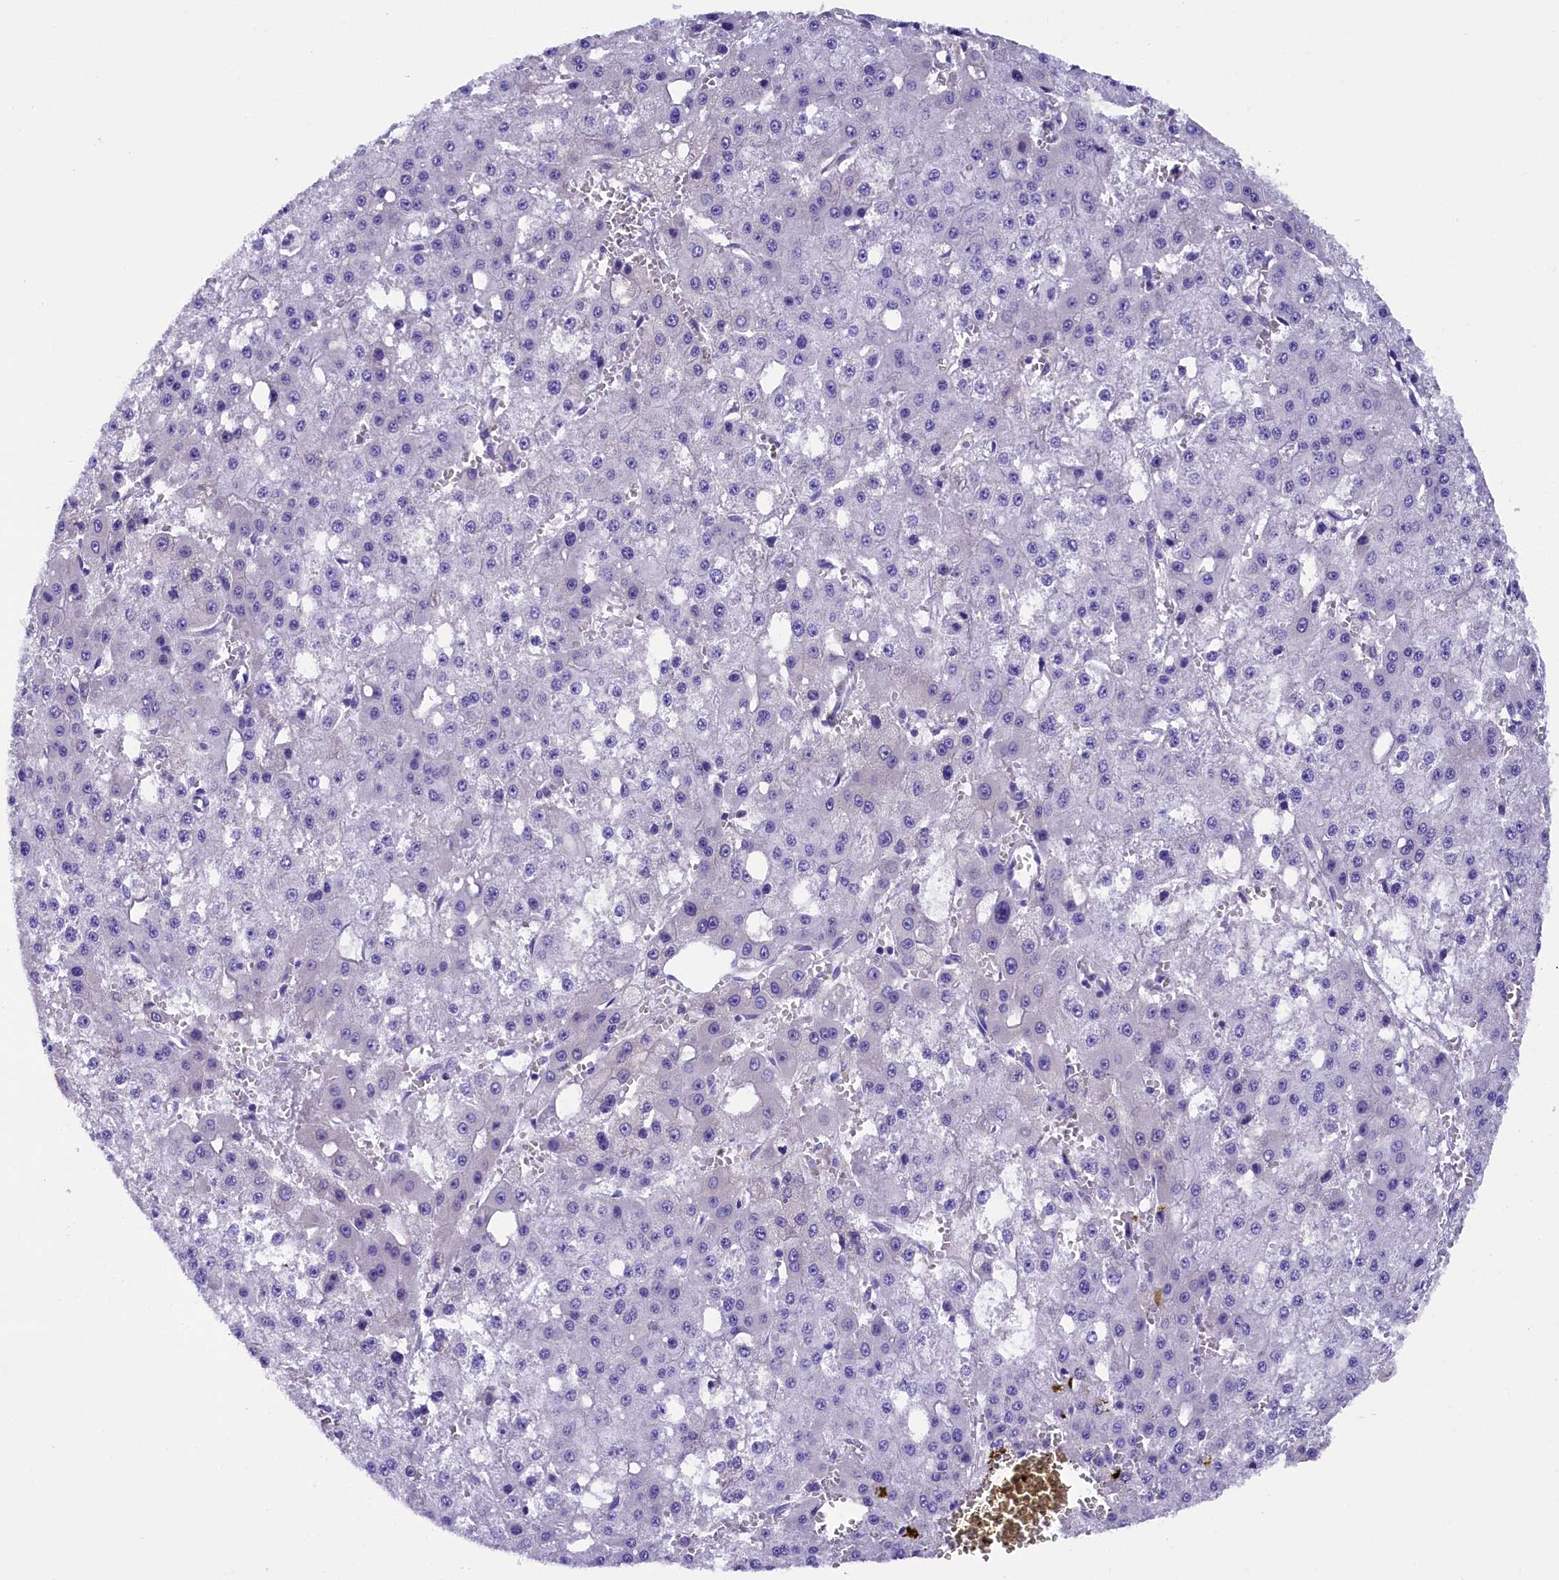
{"staining": {"intensity": "negative", "quantity": "none", "location": "none"}, "tissue": "liver cancer", "cell_type": "Tumor cells", "image_type": "cancer", "snomed": [{"axis": "morphology", "description": "Carcinoma, Hepatocellular, NOS"}, {"axis": "topography", "description": "Liver"}], "caption": "DAB immunohistochemical staining of human liver cancer (hepatocellular carcinoma) shows no significant positivity in tumor cells.", "gene": "SOD3", "patient": {"sex": "male", "age": 47}}